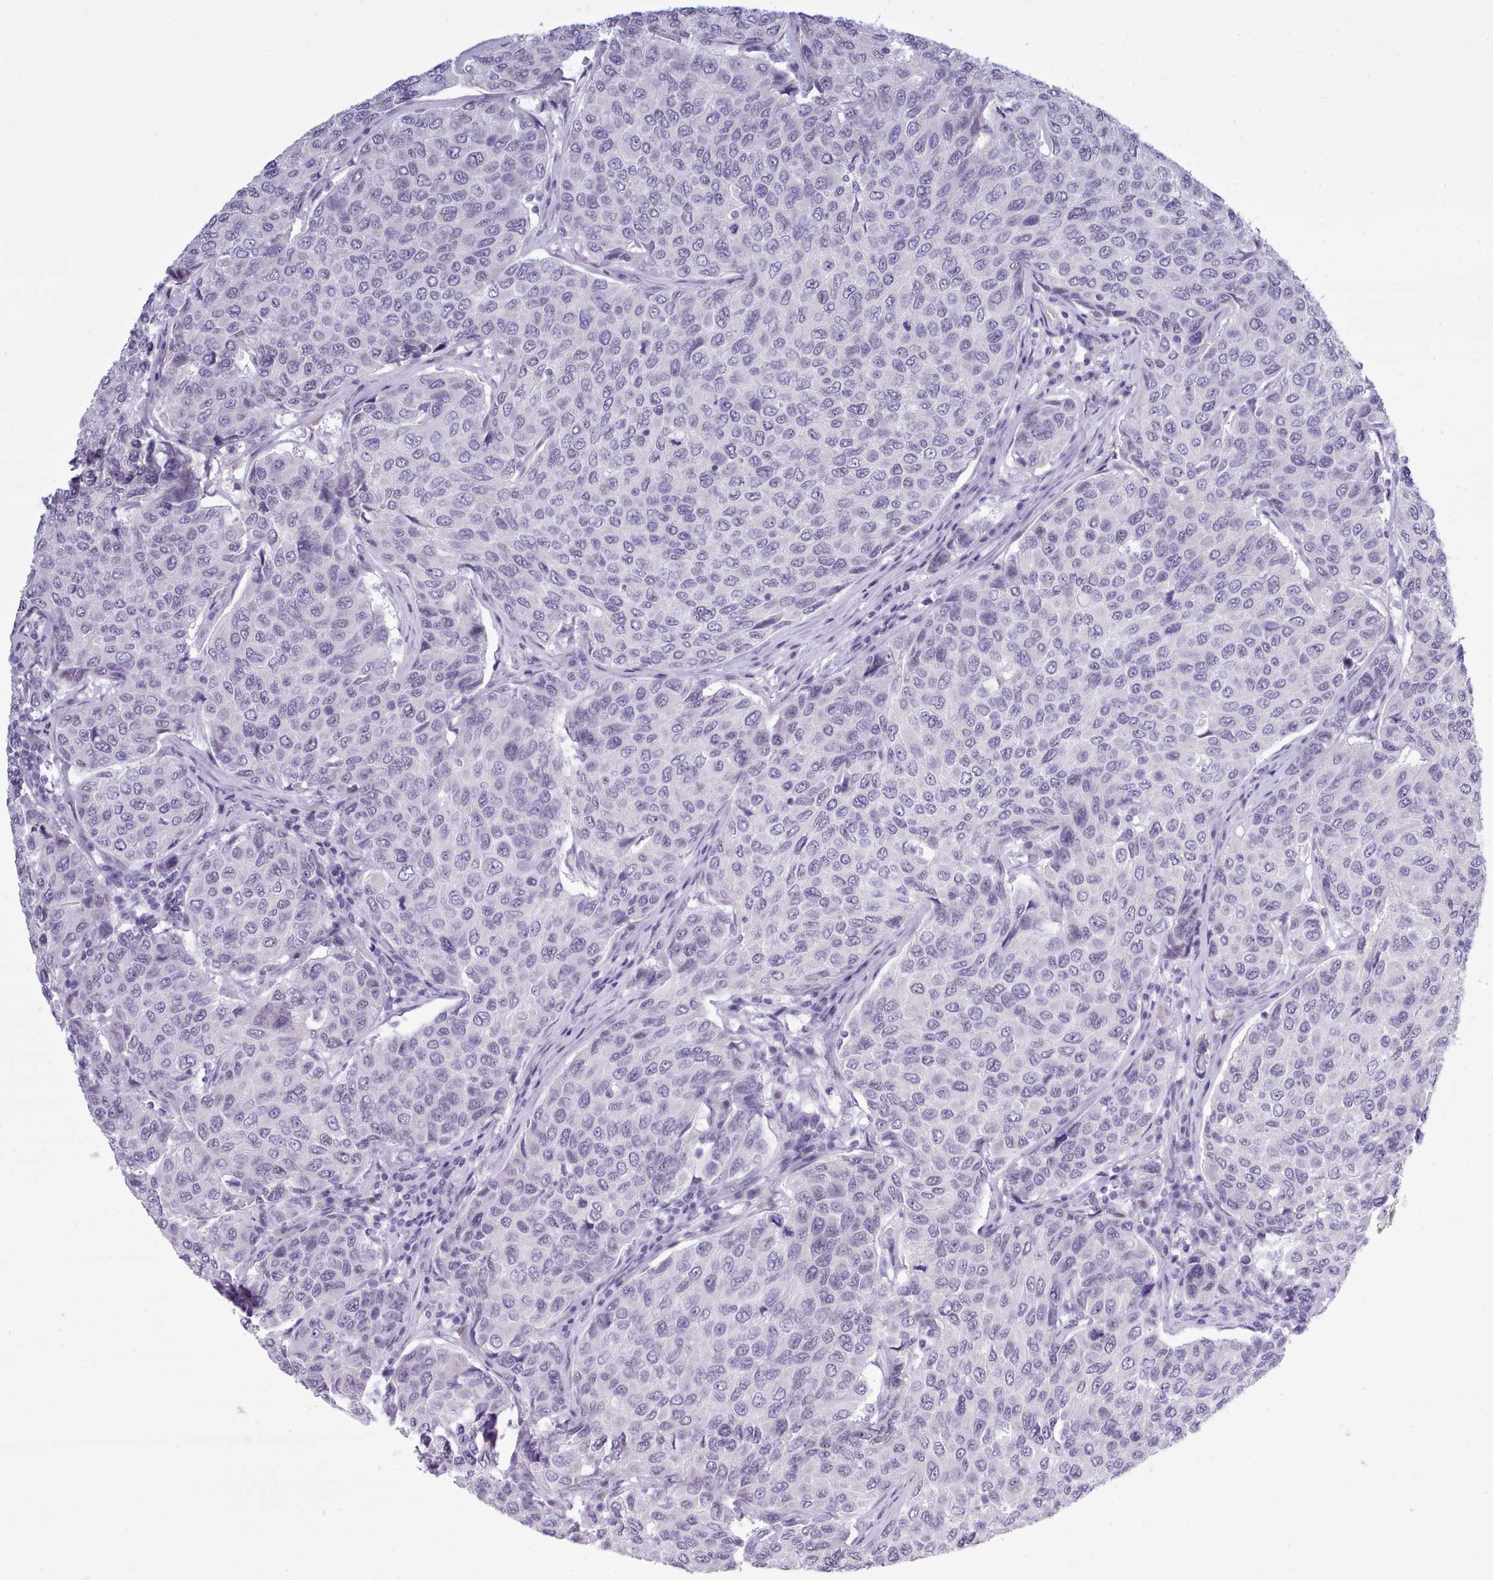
{"staining": {"intensity": "negative", "quantity": "none", "location": "none"}, "tissue": "breast cancer", "cell_type": "Tumor cells", "image_type": "cancer", "snomed": [{"axis": "morphology", "description": "Duct carcinoma"}, {"axis": "topography", "description": "Breast"}], "caption": "The immunohistochemistry (IHC) photomicrograph has no significant staining in tumor cells of breast infiltrating ductal carcinoma tissue. The staining was performed using DAB to visualize the protein expression in brown, while the nuclei were stained in blue with hematoxylin (Magnification: 20x).", "gene": "FBXO48", "patient": {"sex": "female", "age": 55}}